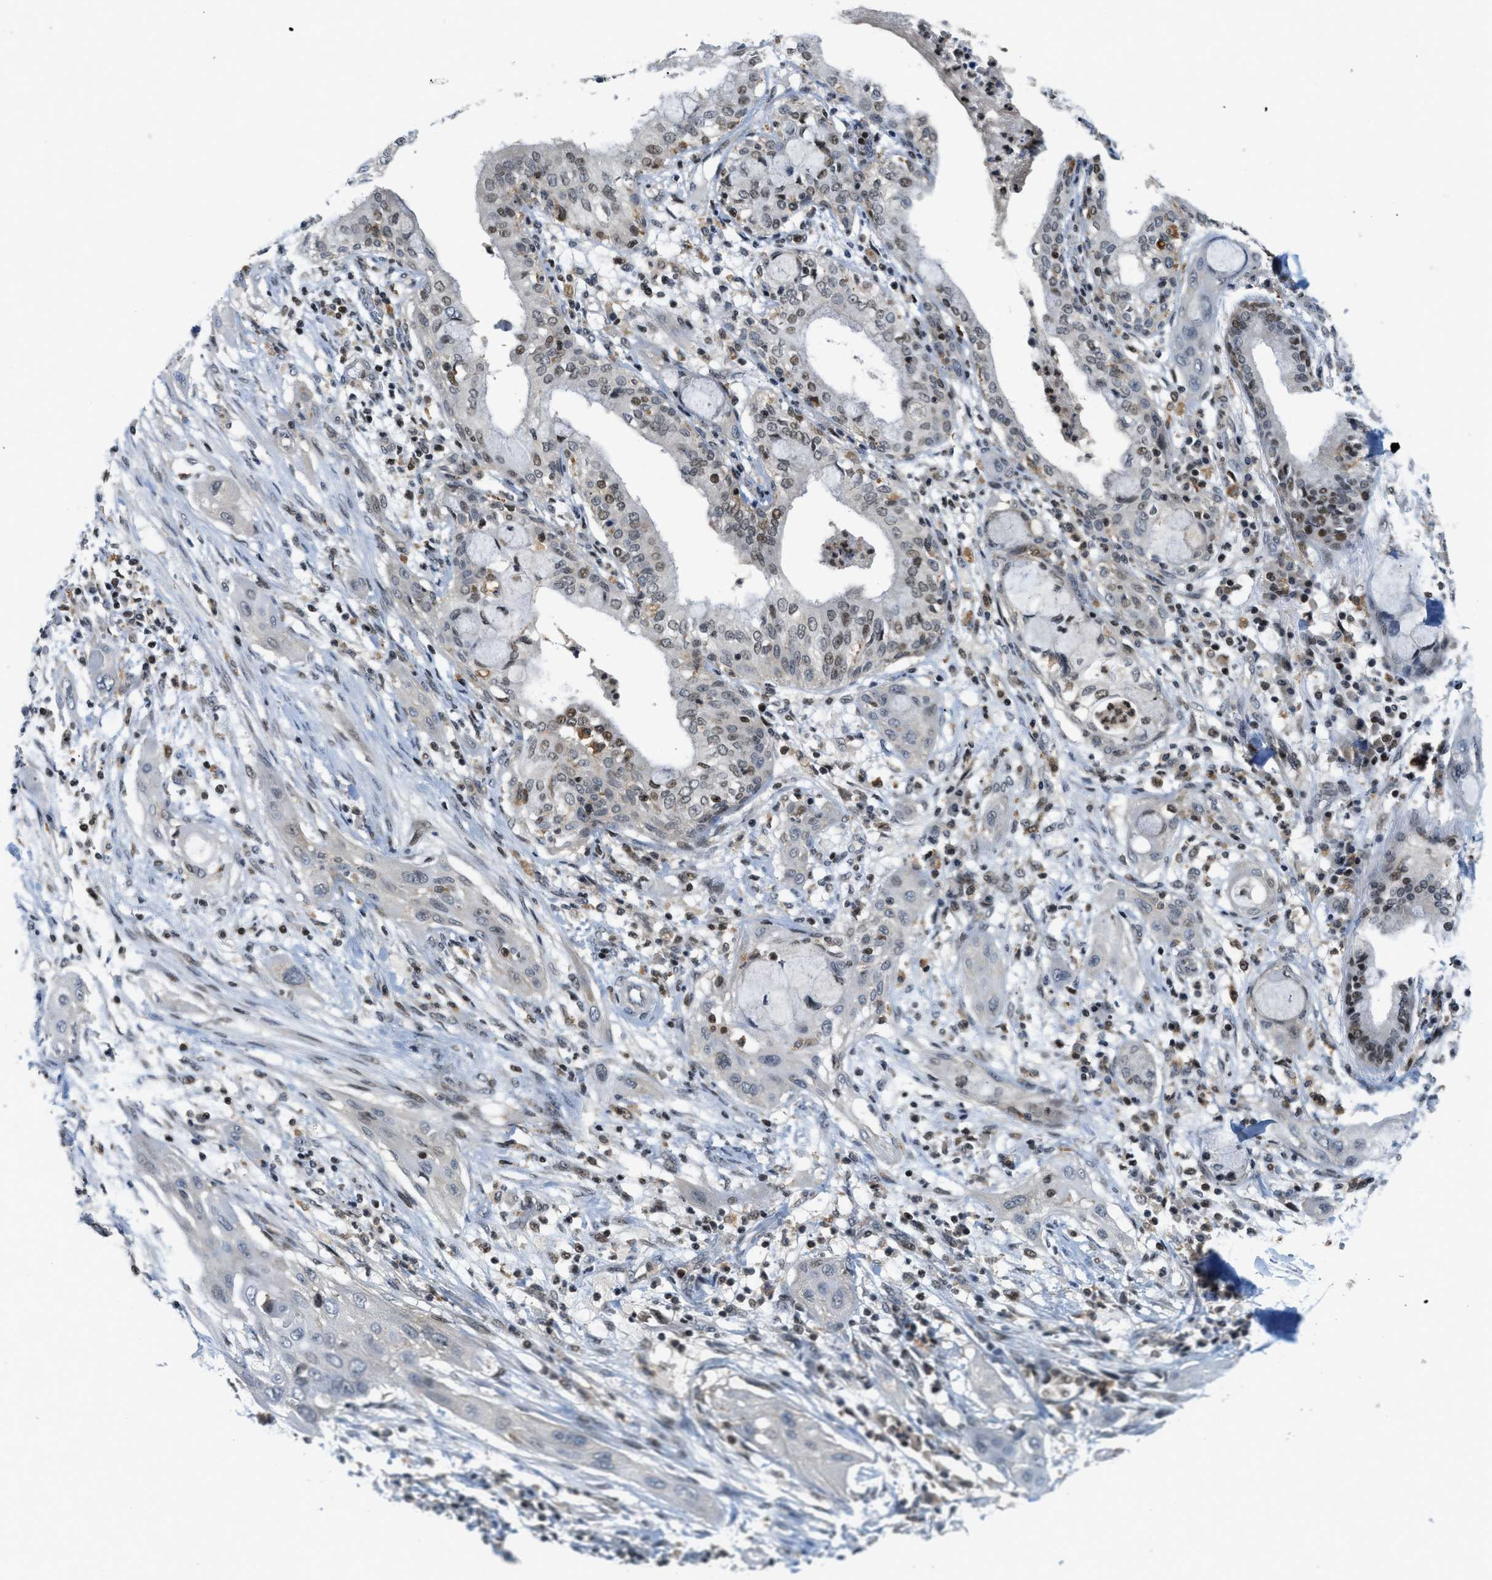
{"staining": {"intensity": "moderate", "quantity": "<25%", "location": "nuclear"}, "tissue": "lung cancer", "cell_type": "Tumor cells", "image_type": "cancer", "snomed": [{"axis": "morphology", "description": "Squamous cell carcinoma, NOS"}, {"axis": "topography", "description": "Lung"}], "caption": "Lung cancer tissue displays moderate nuclear positivity in about <25% of tumor cells", "gene": "ING1", "patient": {"sex": "female", "age": 47}}